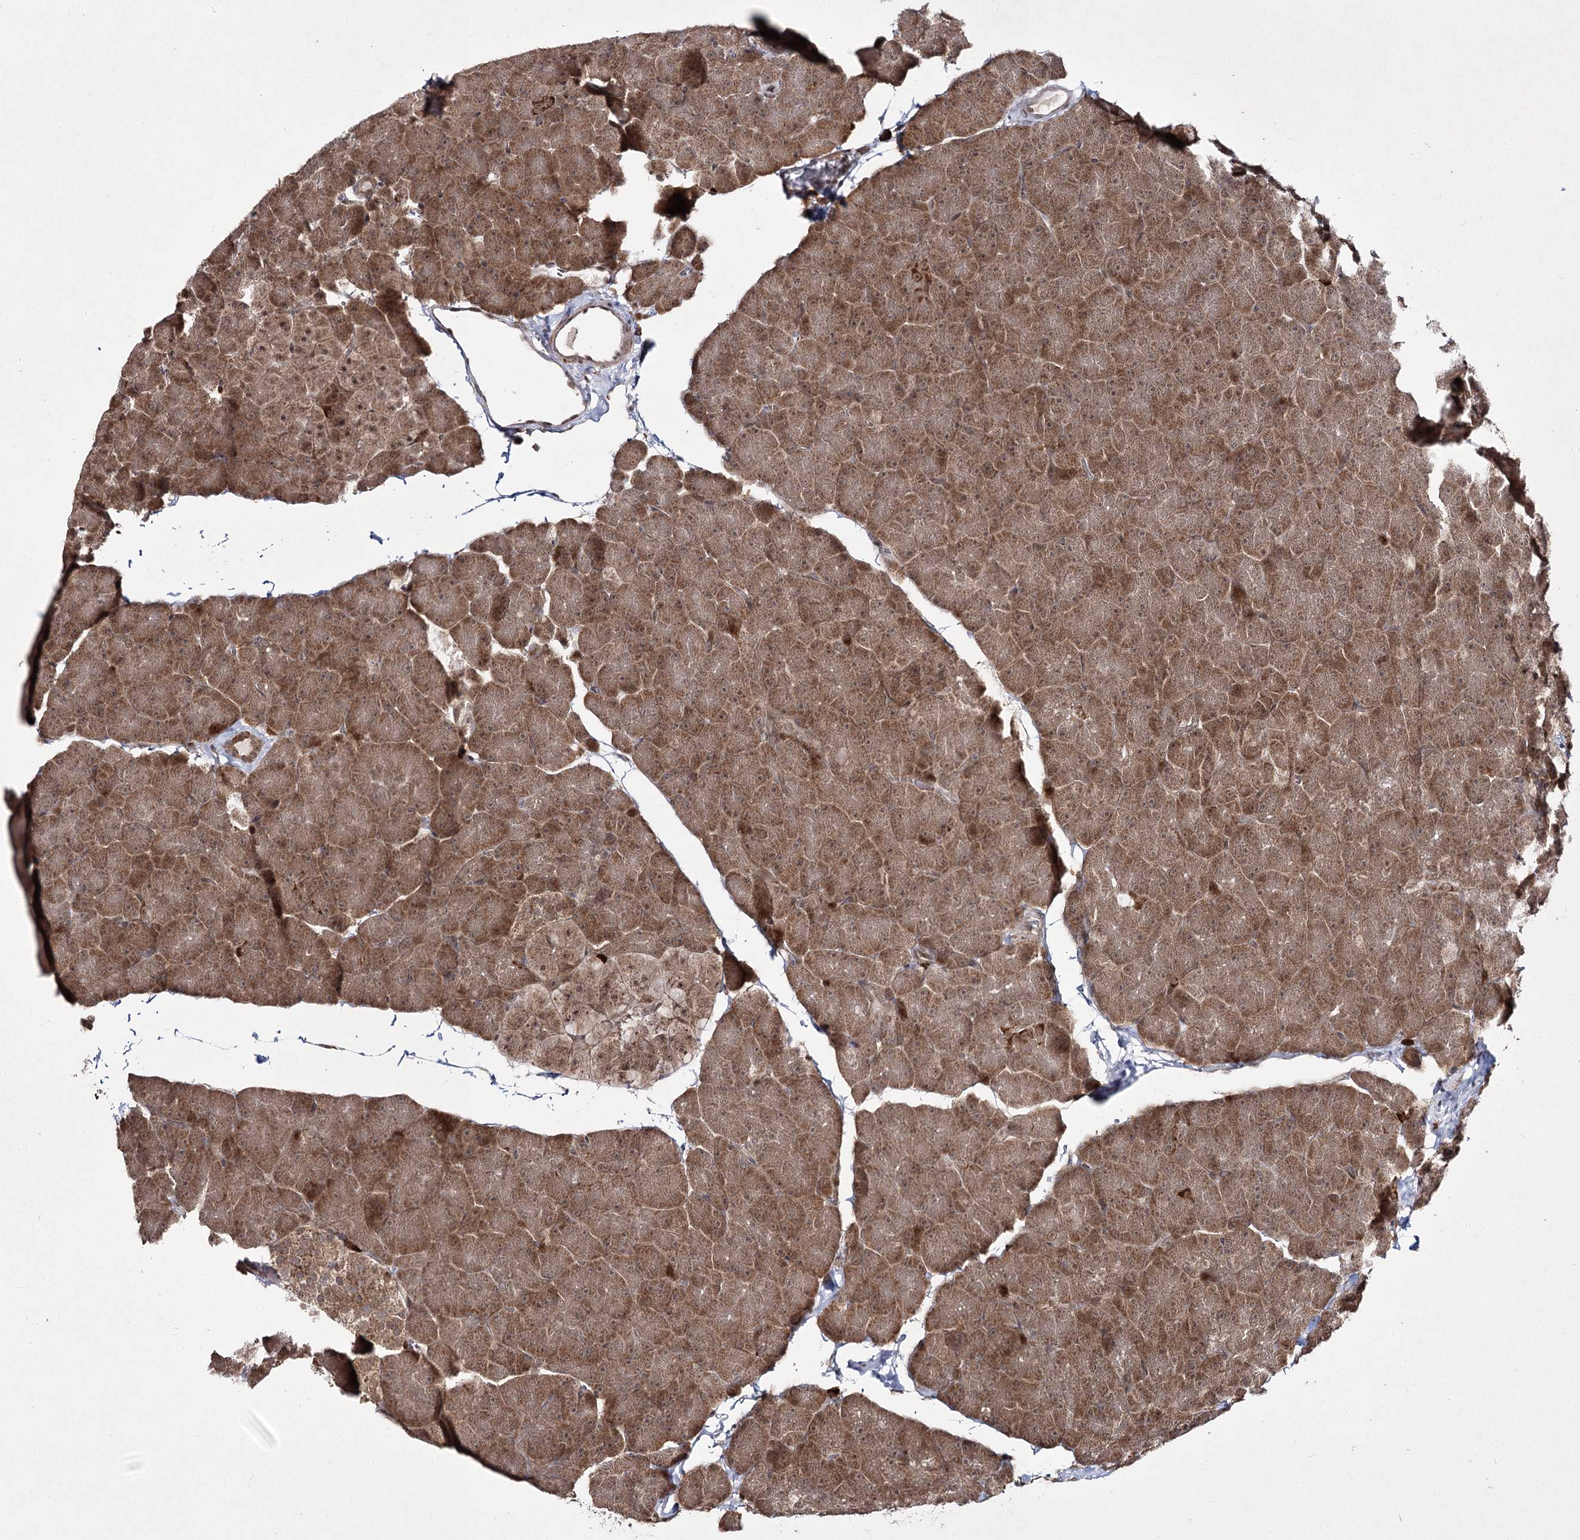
{"staining": {"intensity": "moderate", "quantity": ">75%", "location": "cytoplasmic/membranous,nuclear"}, "tissue": "pancreas", "cell_type": "Exocrine glandular cells", "image_type": "normal", "snomed": [{"axis": "morphology", "description": "Normal tissue, NOS"}, {"axis": "topography", "description": "Pancreas"}], "caption": "Brown immunohistochemical staining in benign human pancreas demonstrates moderate cytoplasmic/membranous,nuclear positivity in about >75% of exocrine glandular cells. (DAB (3,3'-diaminobenzidine) = brown stain, brightfield microscopy at high magnification).", "gene": "TRNT1", "patient": {"sex": "male", "age": 36}}